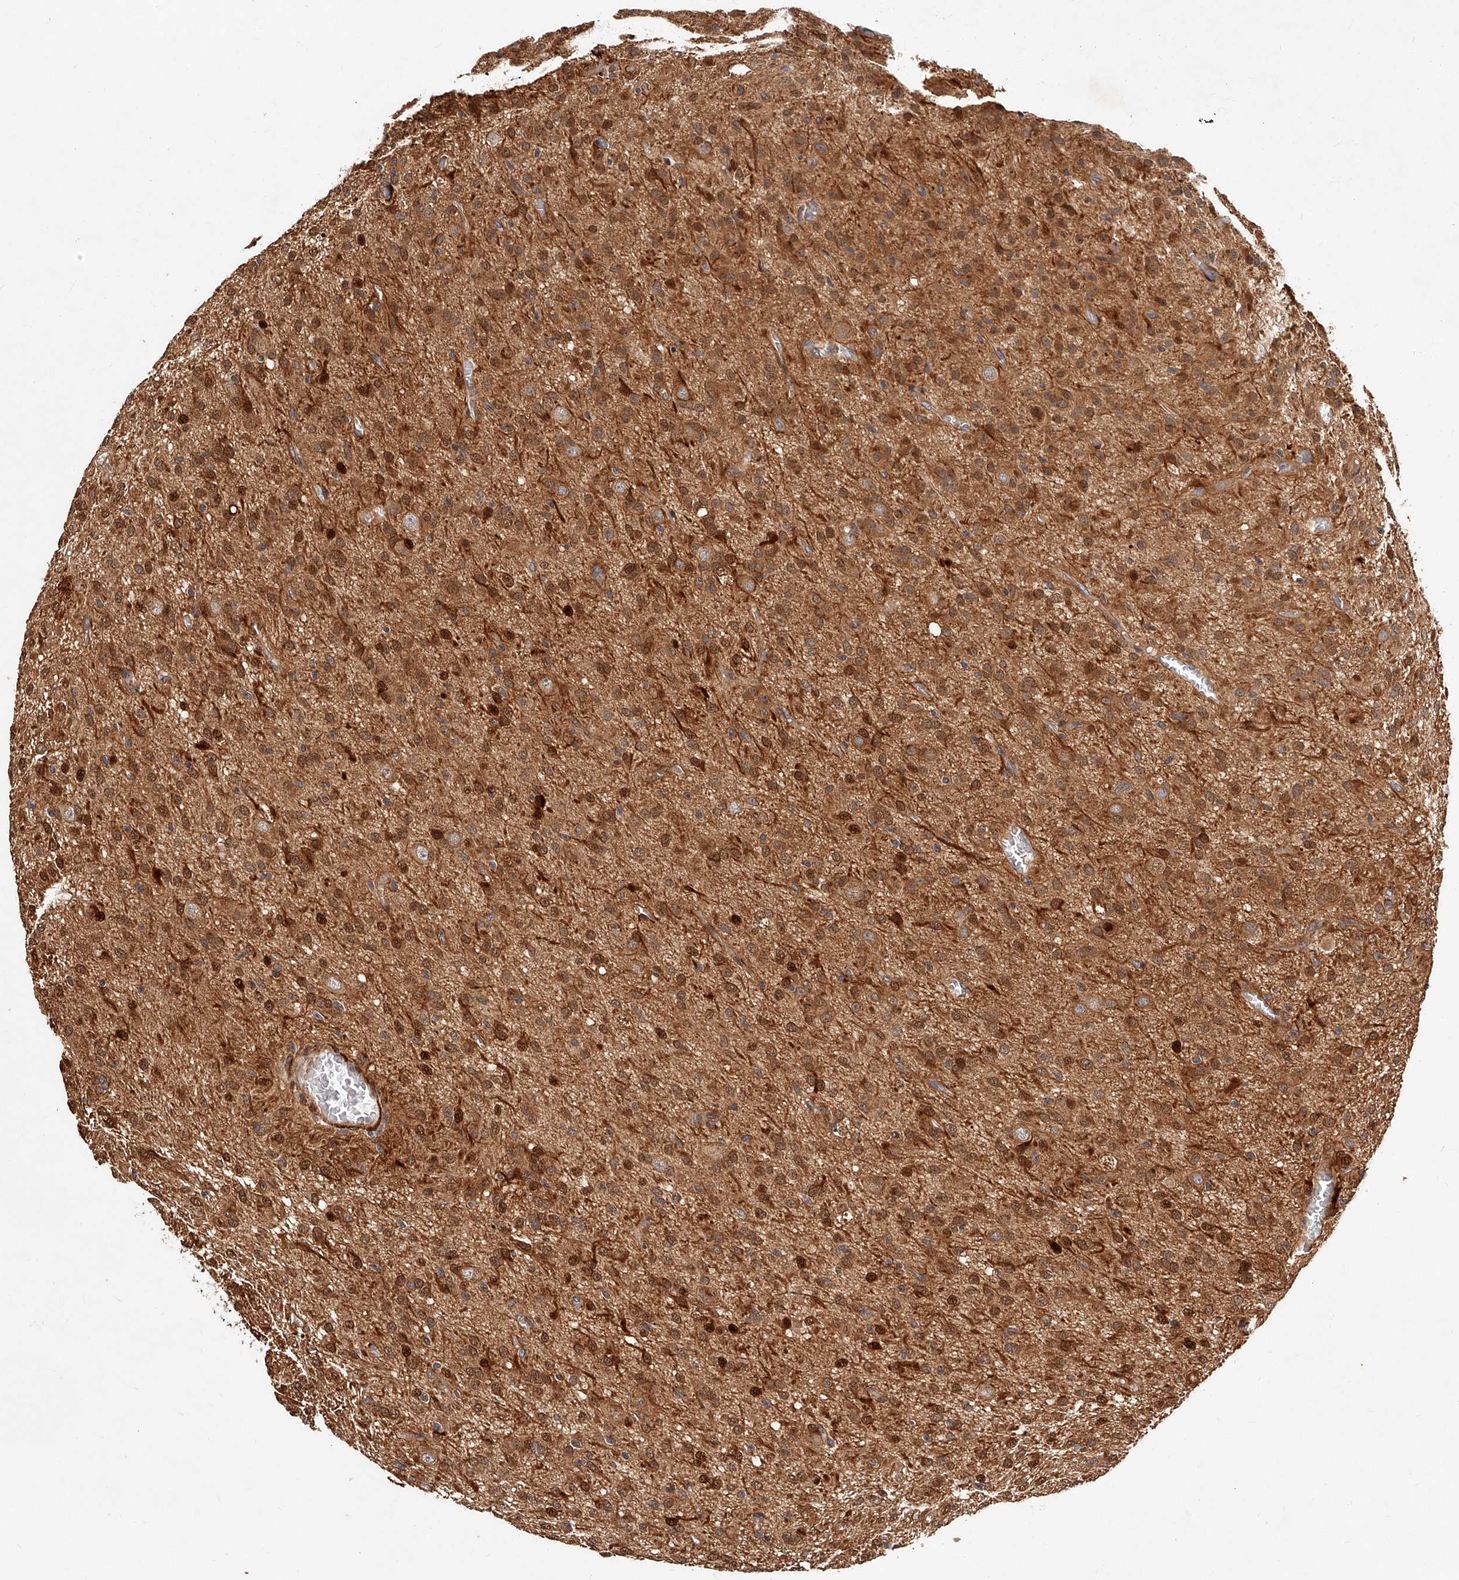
{"staining": {"intensity": "moderate", "quantity": ">75%", "location": "cytoplasmic/membranous,nuclear"}, "tissue": "glioma", "cell_type": "Tumor cells", "image_type": "cancer", "snomed": [{"axis": "morphology", "description": "Glioma, malignant, High grade"}, {"axis": "topography", "description": "Brain"}], "caption": "Immunohistochemistry image of neoplastic tissue: human glioma stained using IHC shows medium levels of moderate protein expression localized specifically in the cytoplasmic/membranous and nuclear of tumor cells, appearing as a cytoplasmic/membranous and nuclear brown color.", "gene": "CUL7", "patient": {"sex": "female", "age": 59}}